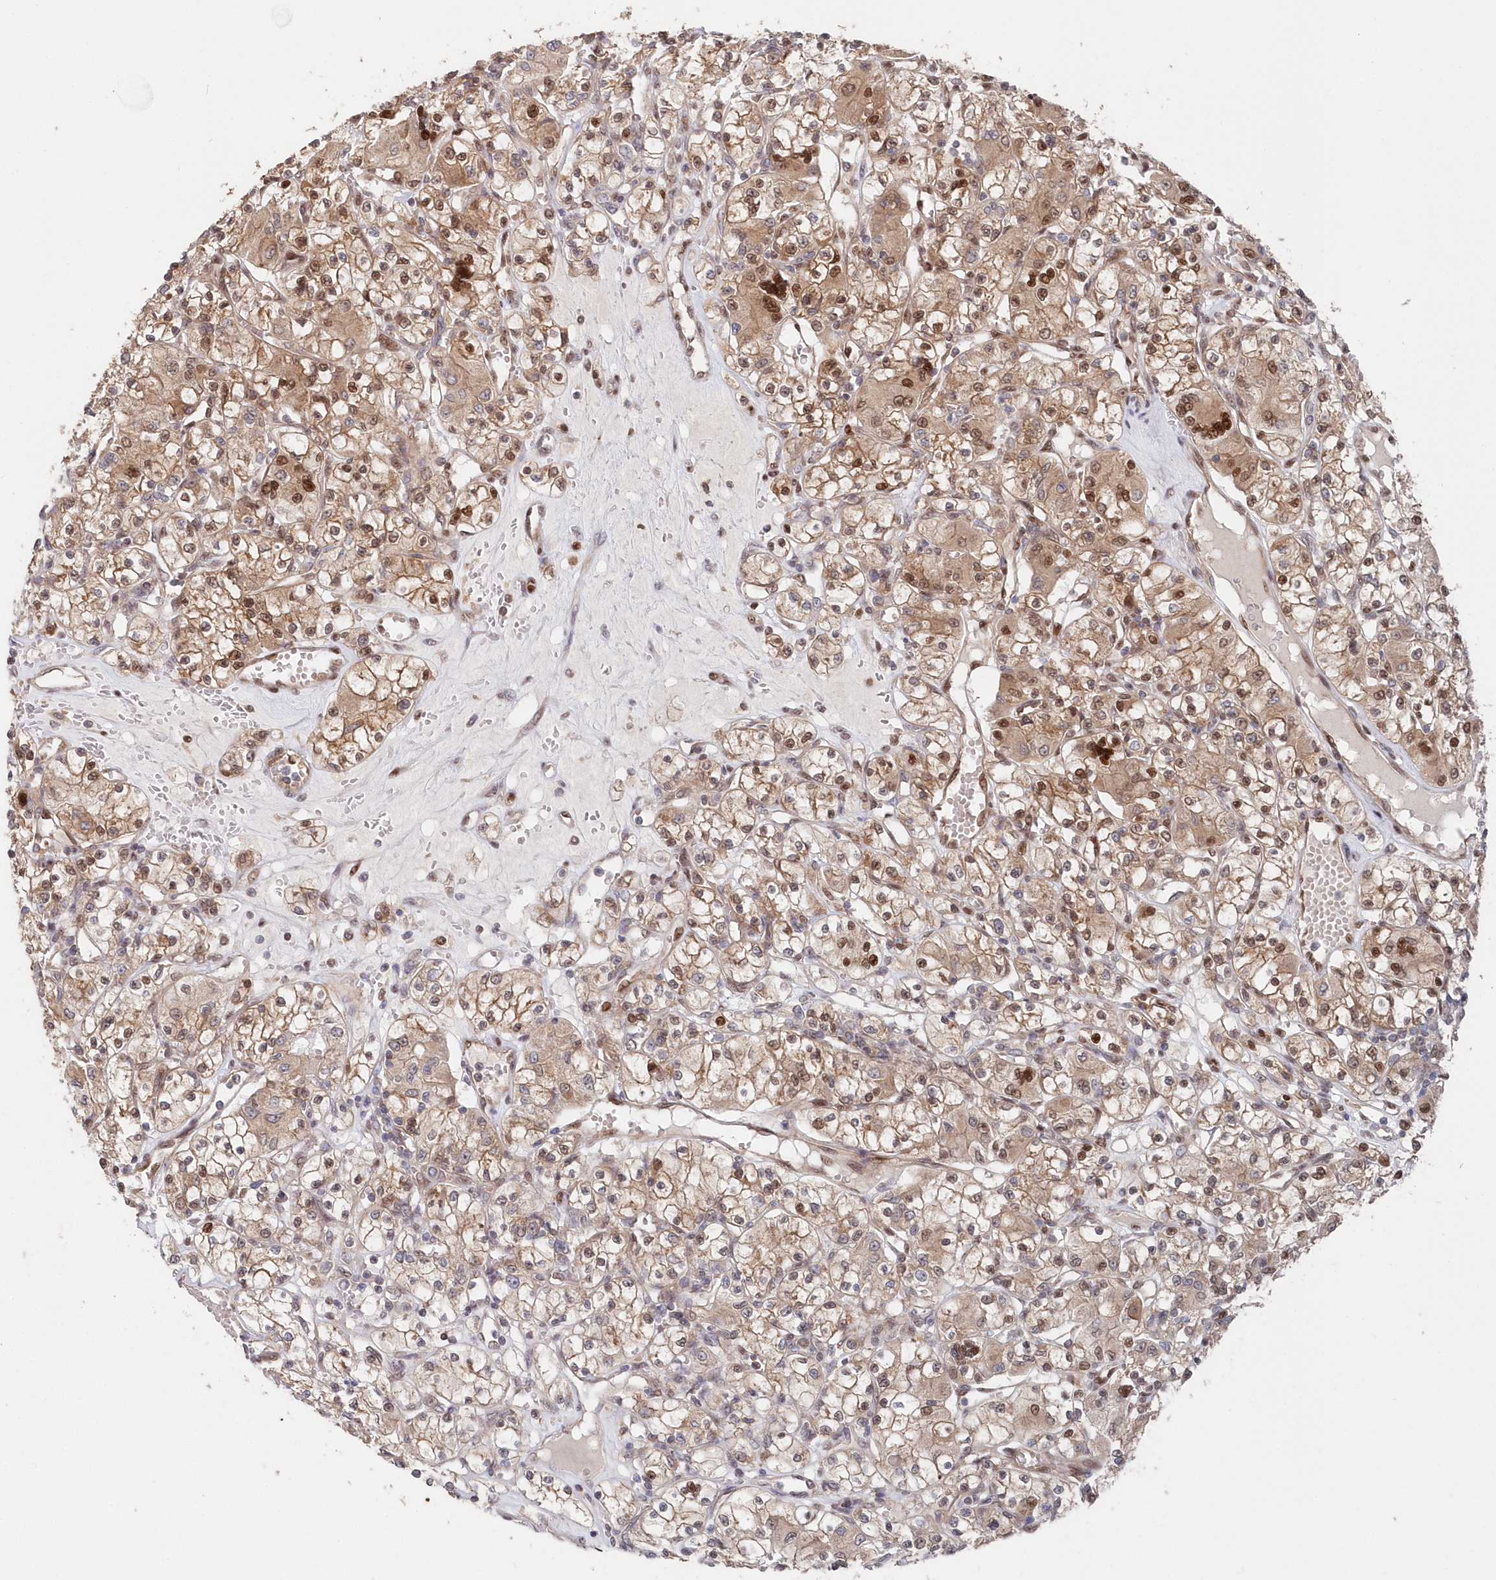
{"staining": {"intensity": "moderate", "quantity": "25%-75%", "location": "cytoplasmic/membranous,nuclear"}, "tissue": "renal cancer", "cell_type": "Tumor cells", "image_type": "cancer", "snomed": [{"axis": "morphology", "description": "Adenocarcinoma, NOS"}, {"axis": "topography", "description": "Kidney"}], "caption": "IHC of renal adenocarcinoma reveals medium levels of moderate cytoplasmic/membranous and nuclear expression in about 25%-75% of tumor cells.", "gene": "ABHD14B", "patient": {"sex": "female", "age": 59}}